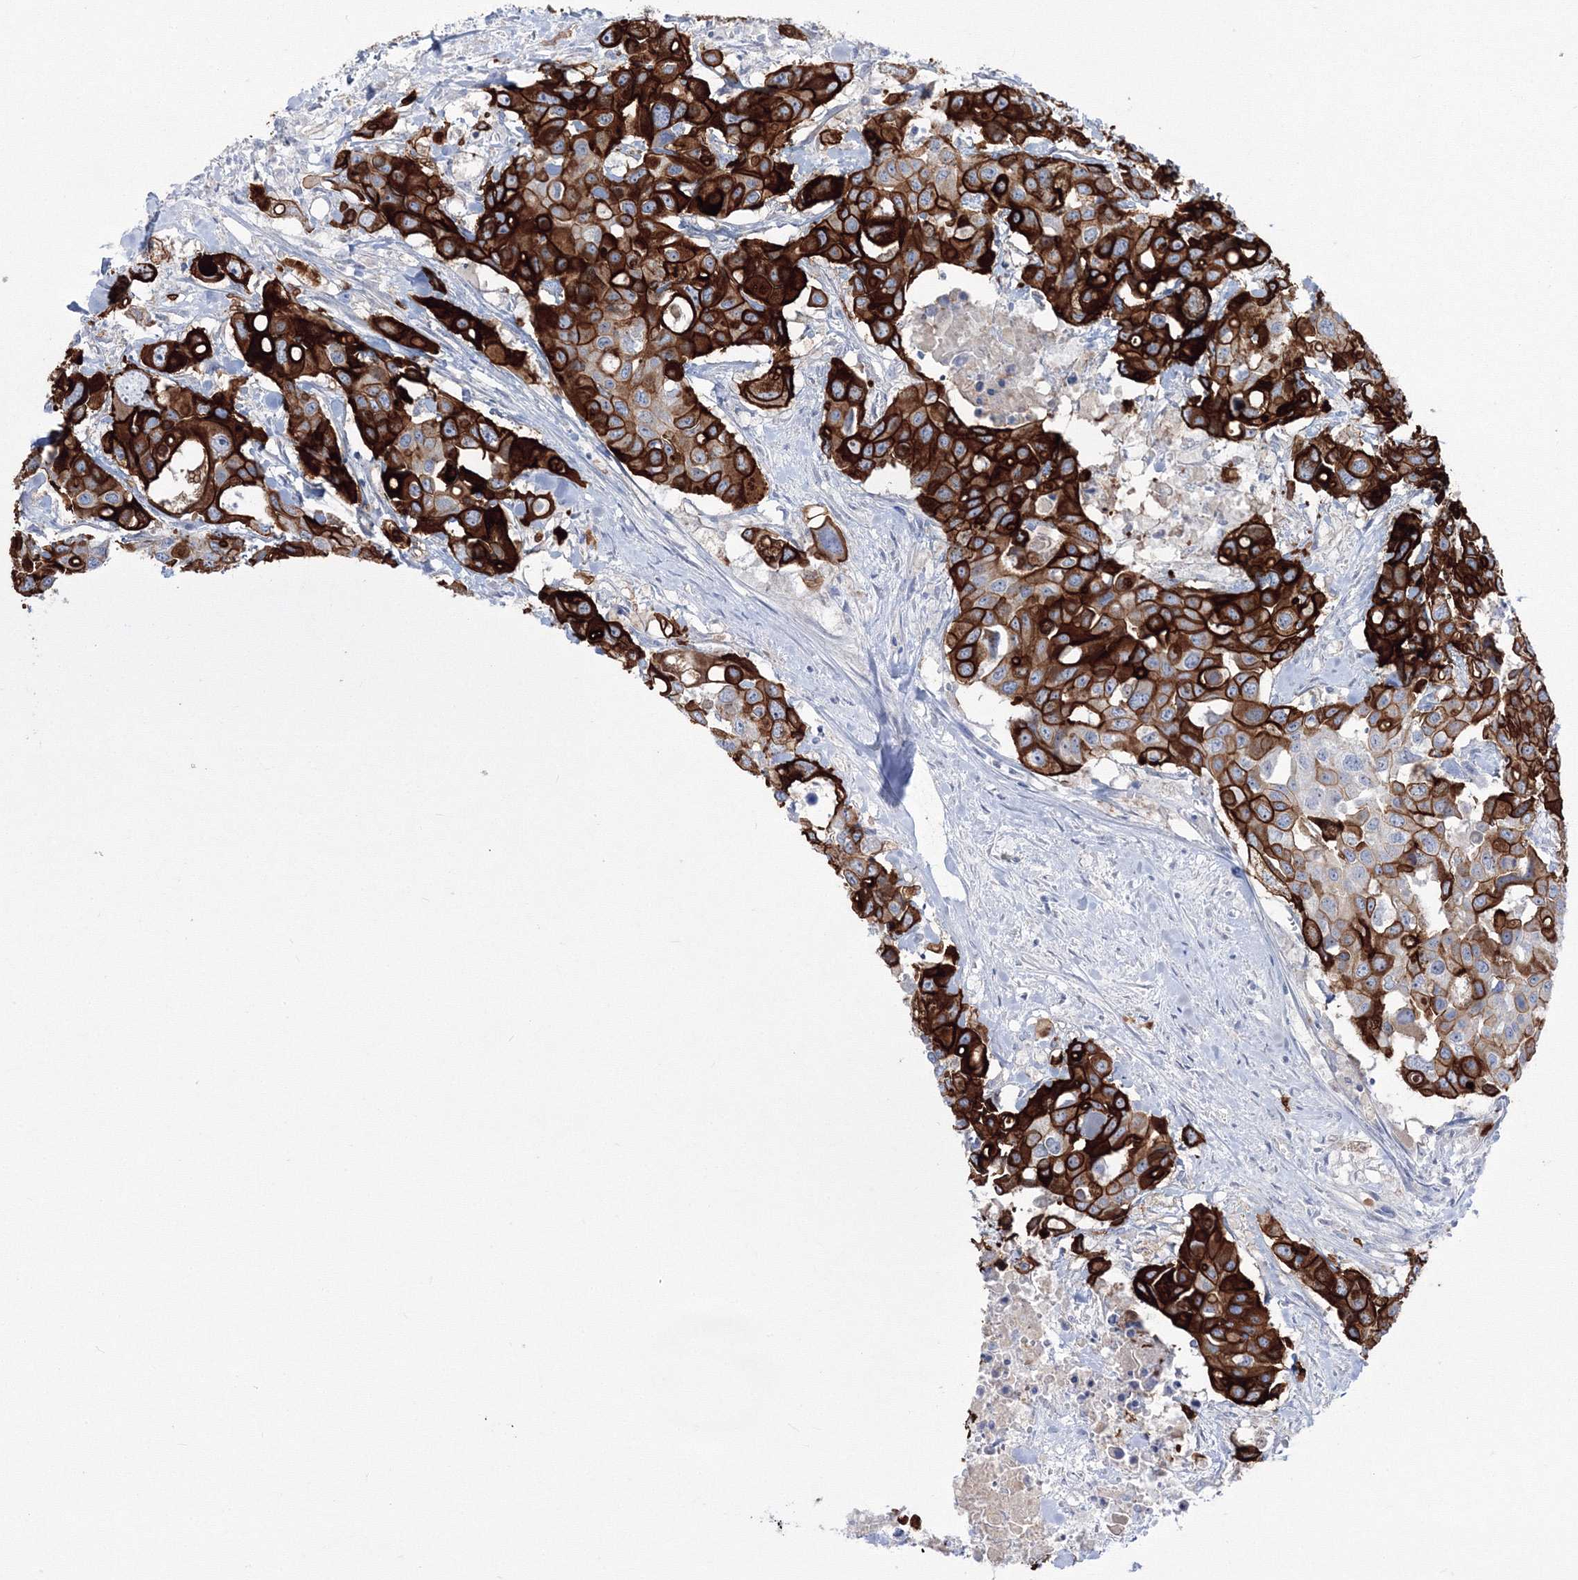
{"staining": {"intensity": "strong", "quantity": ">75%", "location": "cytoplasmic/membranous"}, "tissue": "colorectal cancer", "cell_type": "Tumor cells", "image_type": "cancer", "snomed": [{"axis": "morphology", "description": "Adenocarcinoma, NOS"}, {"axis": "topography", "description": "Colon"}], "caption": "IHC (DAB) staining of colorectal cancer (adenocarcinoma) reveals strong cytoplasmic/membranous protein positivity in approximately >75% of tumor cells. IHC stains the protein in brown and the nuclei are stained blue.", "gene": "TMEM139", "patient": {"sex": "male", "age": 77}}